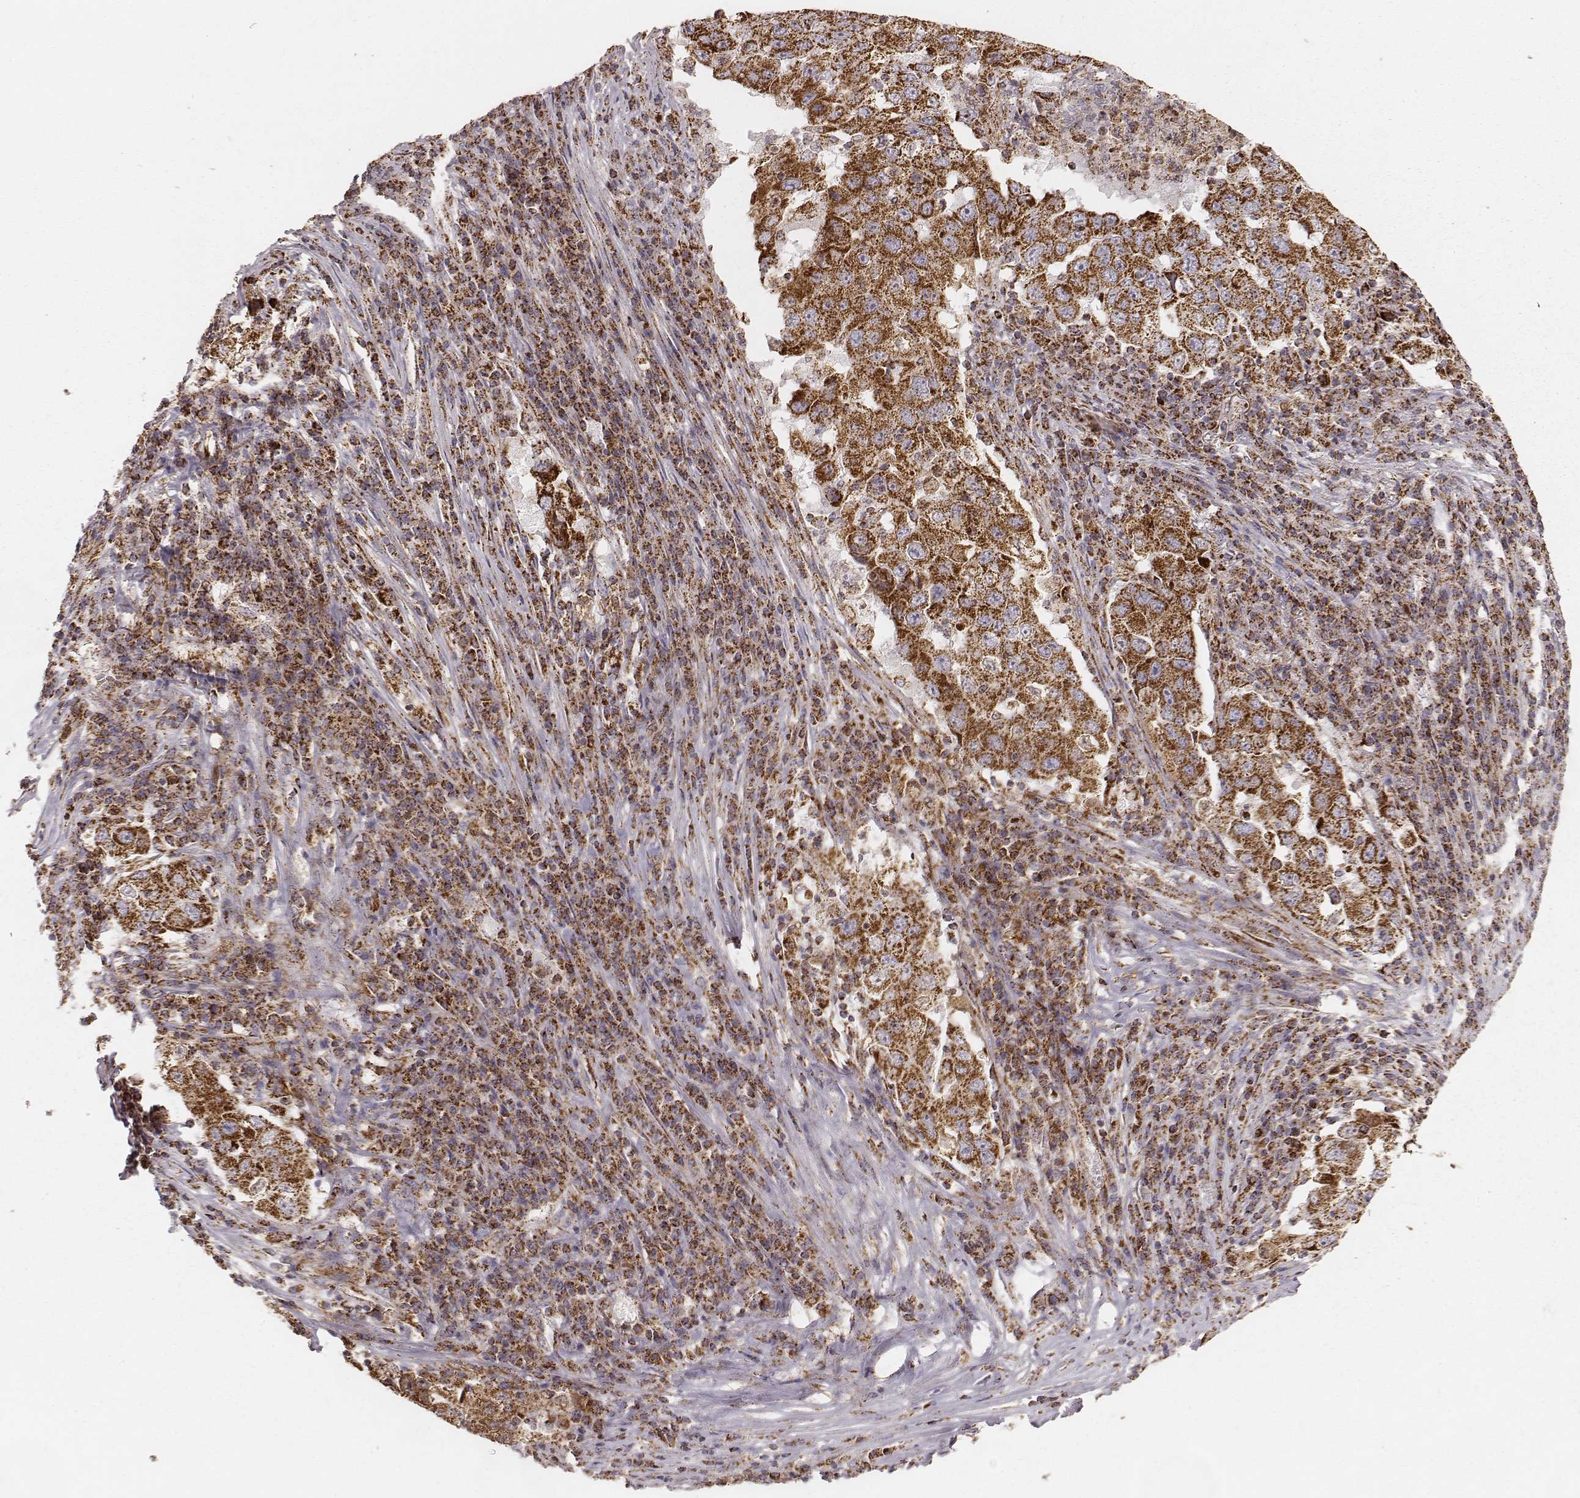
{"staining": {"intensity": "strong", "quantity": ">75%", "location": "cytoplasmic/membranous"}, "tissue": "lung cancer", "cell_type": "Tumor cells", "image_type": "cancer", "snomed": [{"axis": "morphology", "description": "Adenocarcinoma, NOS"}, {"axis": "topography", "description": "Lung"}], "caption": "IHC of lung cancer exhibits high levels of strong cytoplasmic/membranous positivity in approximately >75% of tumor cells. (DAB (3,3'-diaminobenzidine) IHC with brightfield microscopy, high magnification).", "gene": "CS", "patient": {"sex": "male", "age": 73}}